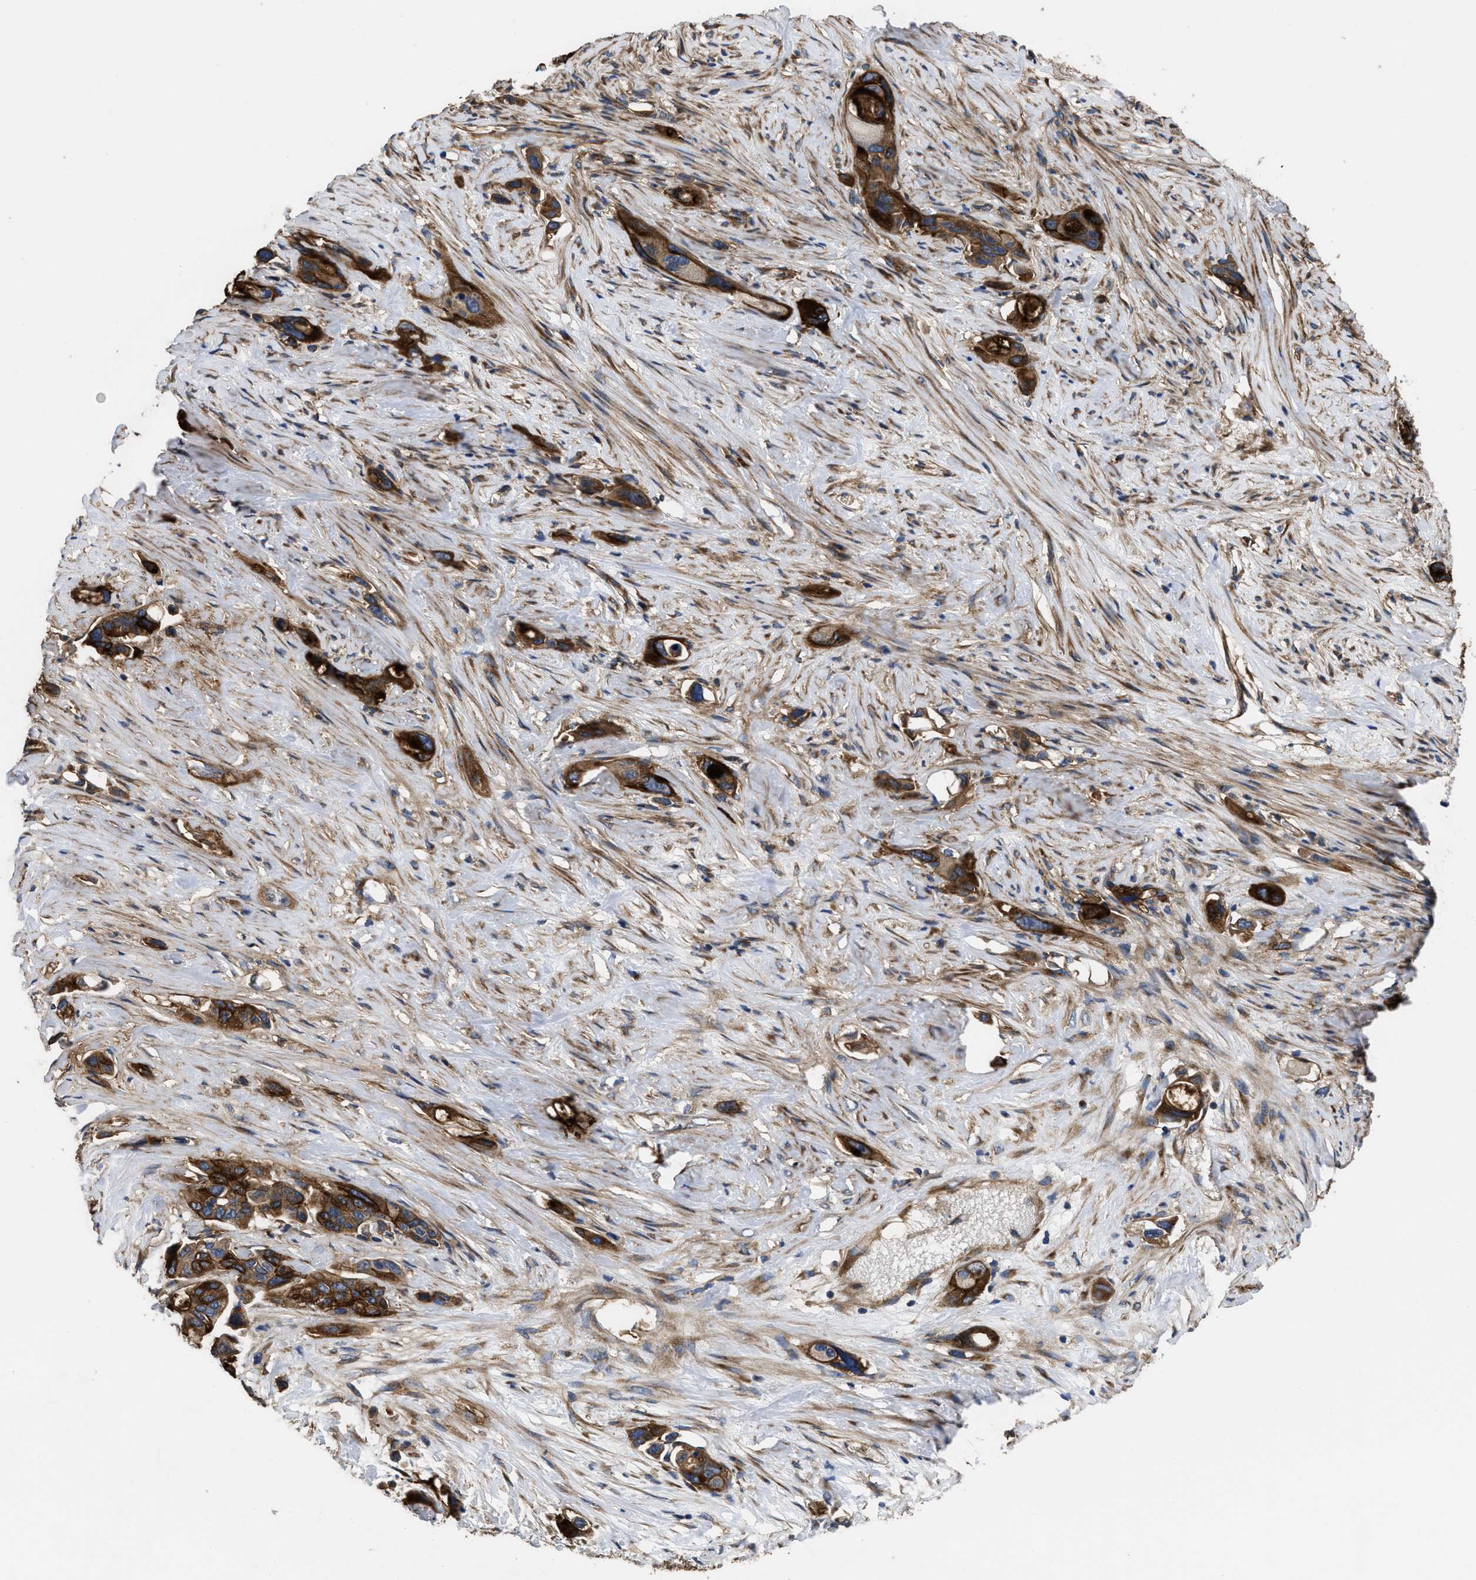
{"staining": {"intensity": "strong", "quantity": ">75%", "location": "cytoplasmic/membranous"}, "tissue": "pancreatic cancer", "cell_type": "Tumor cells", "image_type": "cancer", "snomed": [{"axis": "morphology", "description": "Adenocarcinoma, NOS"}, {"axis": "topography", "description": "Pancreas"}], "caption": "An IHC histopathology image of tumor tissue is shown. Protein staining in brown labels strong cytoplasmic/membranous positivity in pancreatic cancer (adenocarcinoma) within tumor cells.", "gene": "NT5E", "patient": {"sex": "male", "age": 53}}